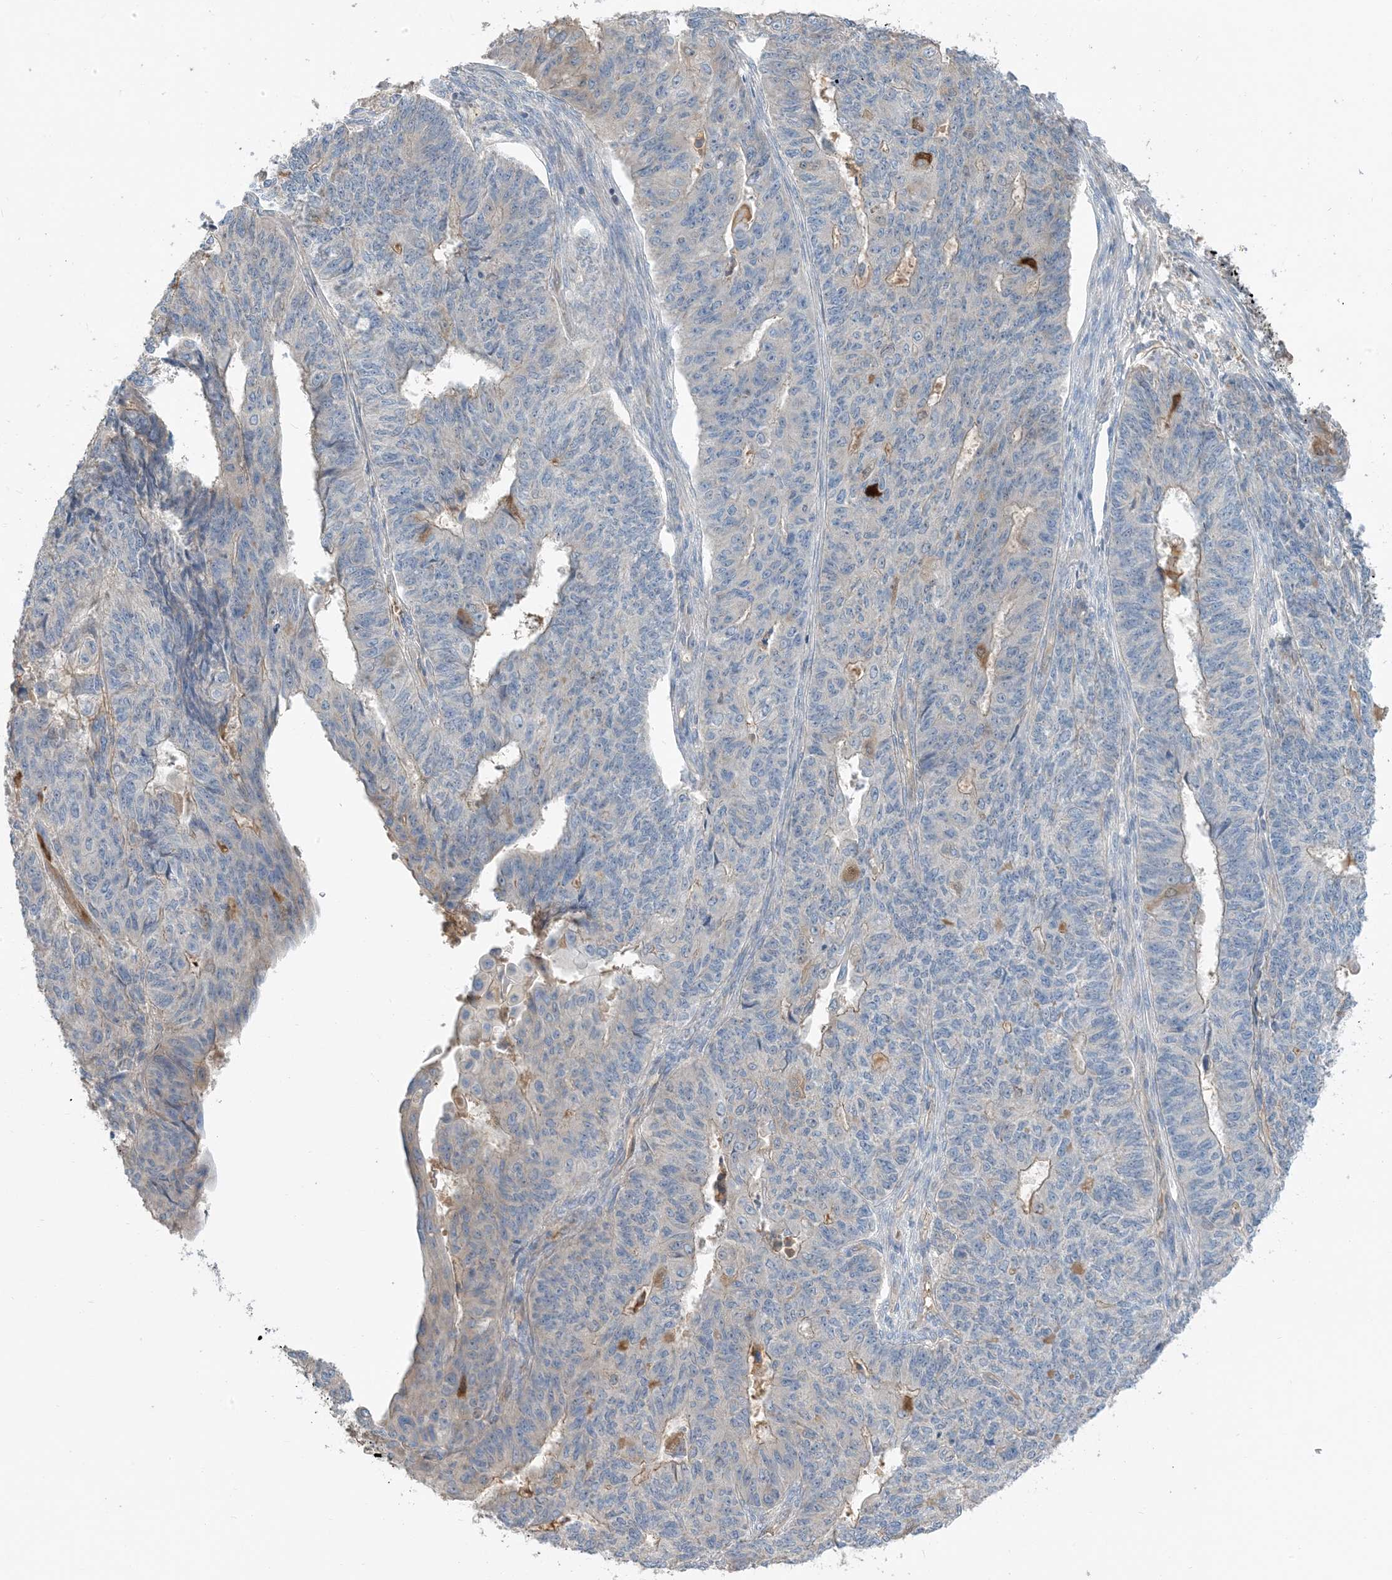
{"staining": {"intensity": "negative", "quantity": "none", "location": "none"}, "tissue": "endometrial cancer", "cell_type": "Tumor cells", "image_type": "cancer", "snomed": [{"axis": "morphology", "description": "Adenocarcinoma, NOS"}, {"axis": "topography", "description": "Endometrium"}], "caption": "This is an immunohistochemistry micrograph of endometrial cancer. There is no positivity in tumor cells.", "gene": "USP53", "patient": {"sex": "female", "age": 32}}